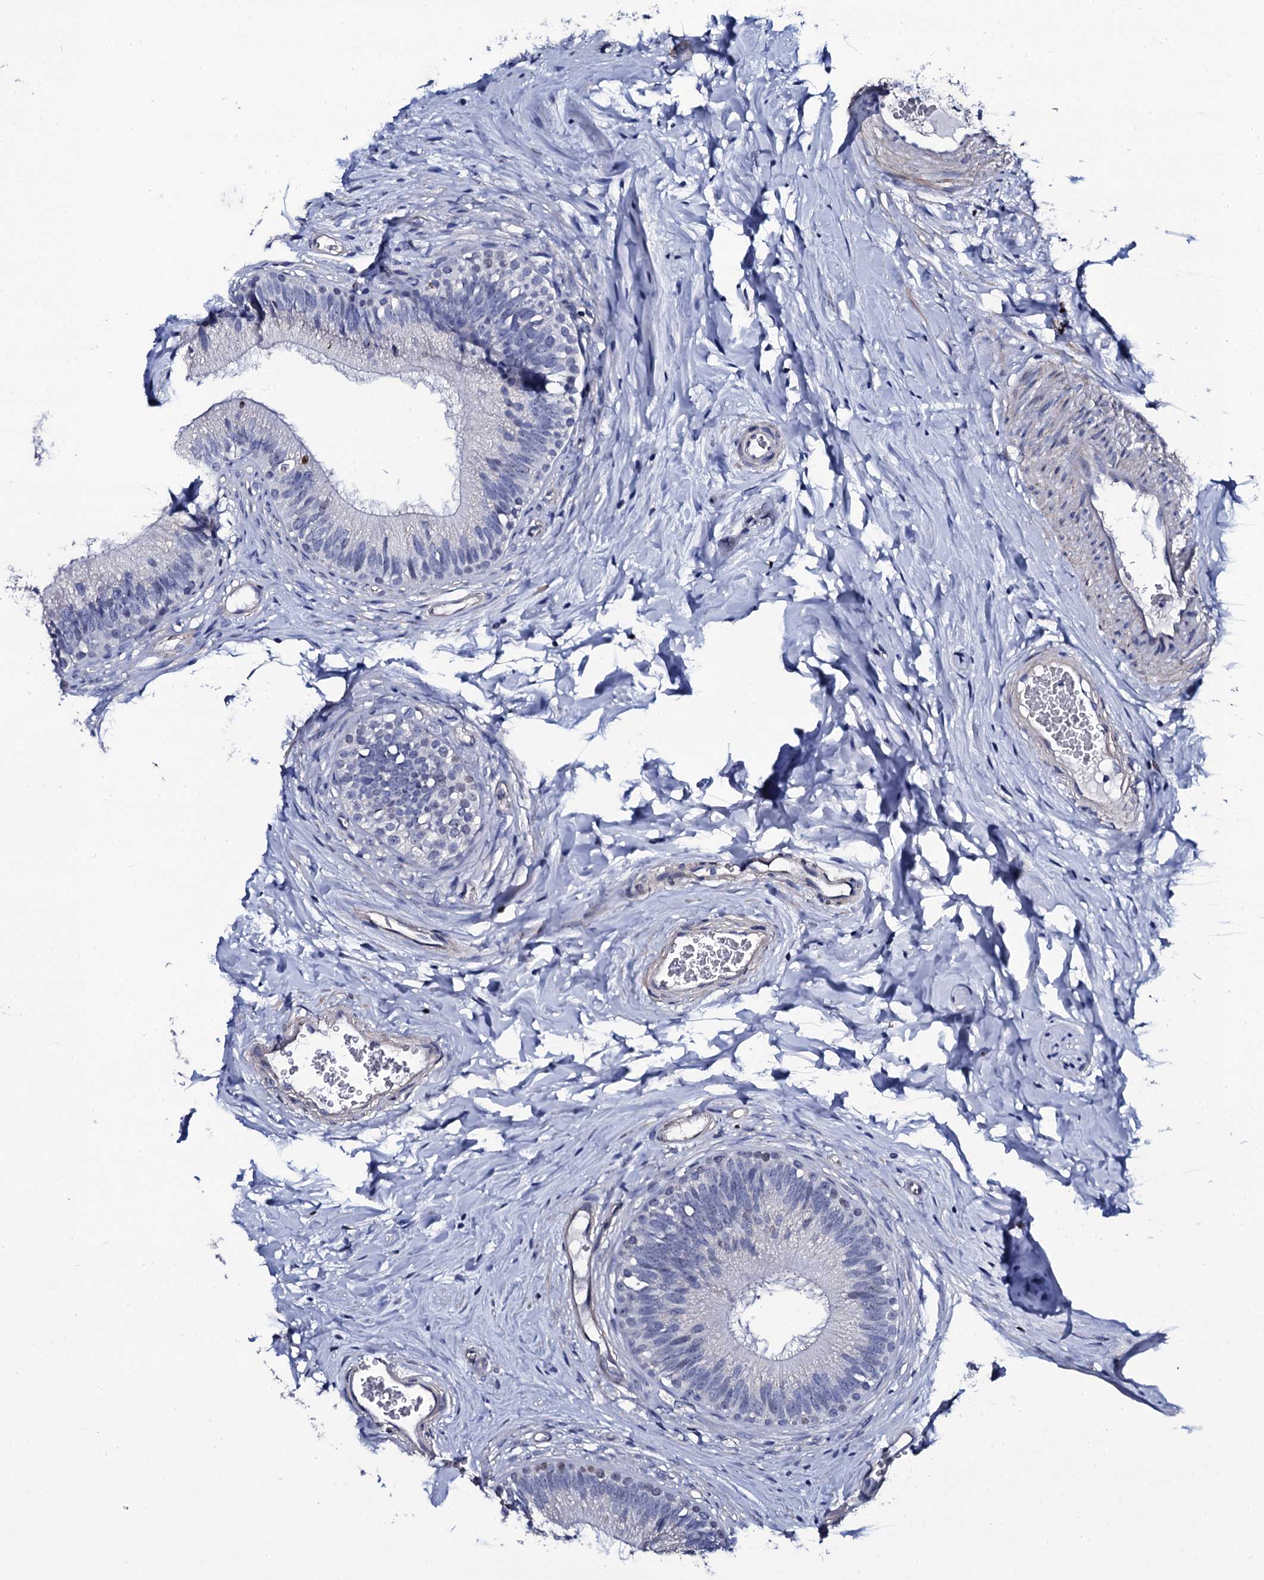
{"staining": {"intensity": "negative", "quantity": "none", "location": "none"}, "tissue": "epididymis", "cell_type": "Glandular cells", "image_type": "normal", "snomed": [{"axis": "morphology", "description": "Normal tissue, NOS"}, {"axis": "topography", "description": "Epididymis"}], "caption": "Immunohistochemistry micrograph of benign epididymis stained for a protein (brown), which reveals no positivity in glandular cells. (DAB immunohistochemistry (IHC) with hematoxylin counter stain).", "gene": "NPM2", "patient": {"sex": "male", "age": 33}}